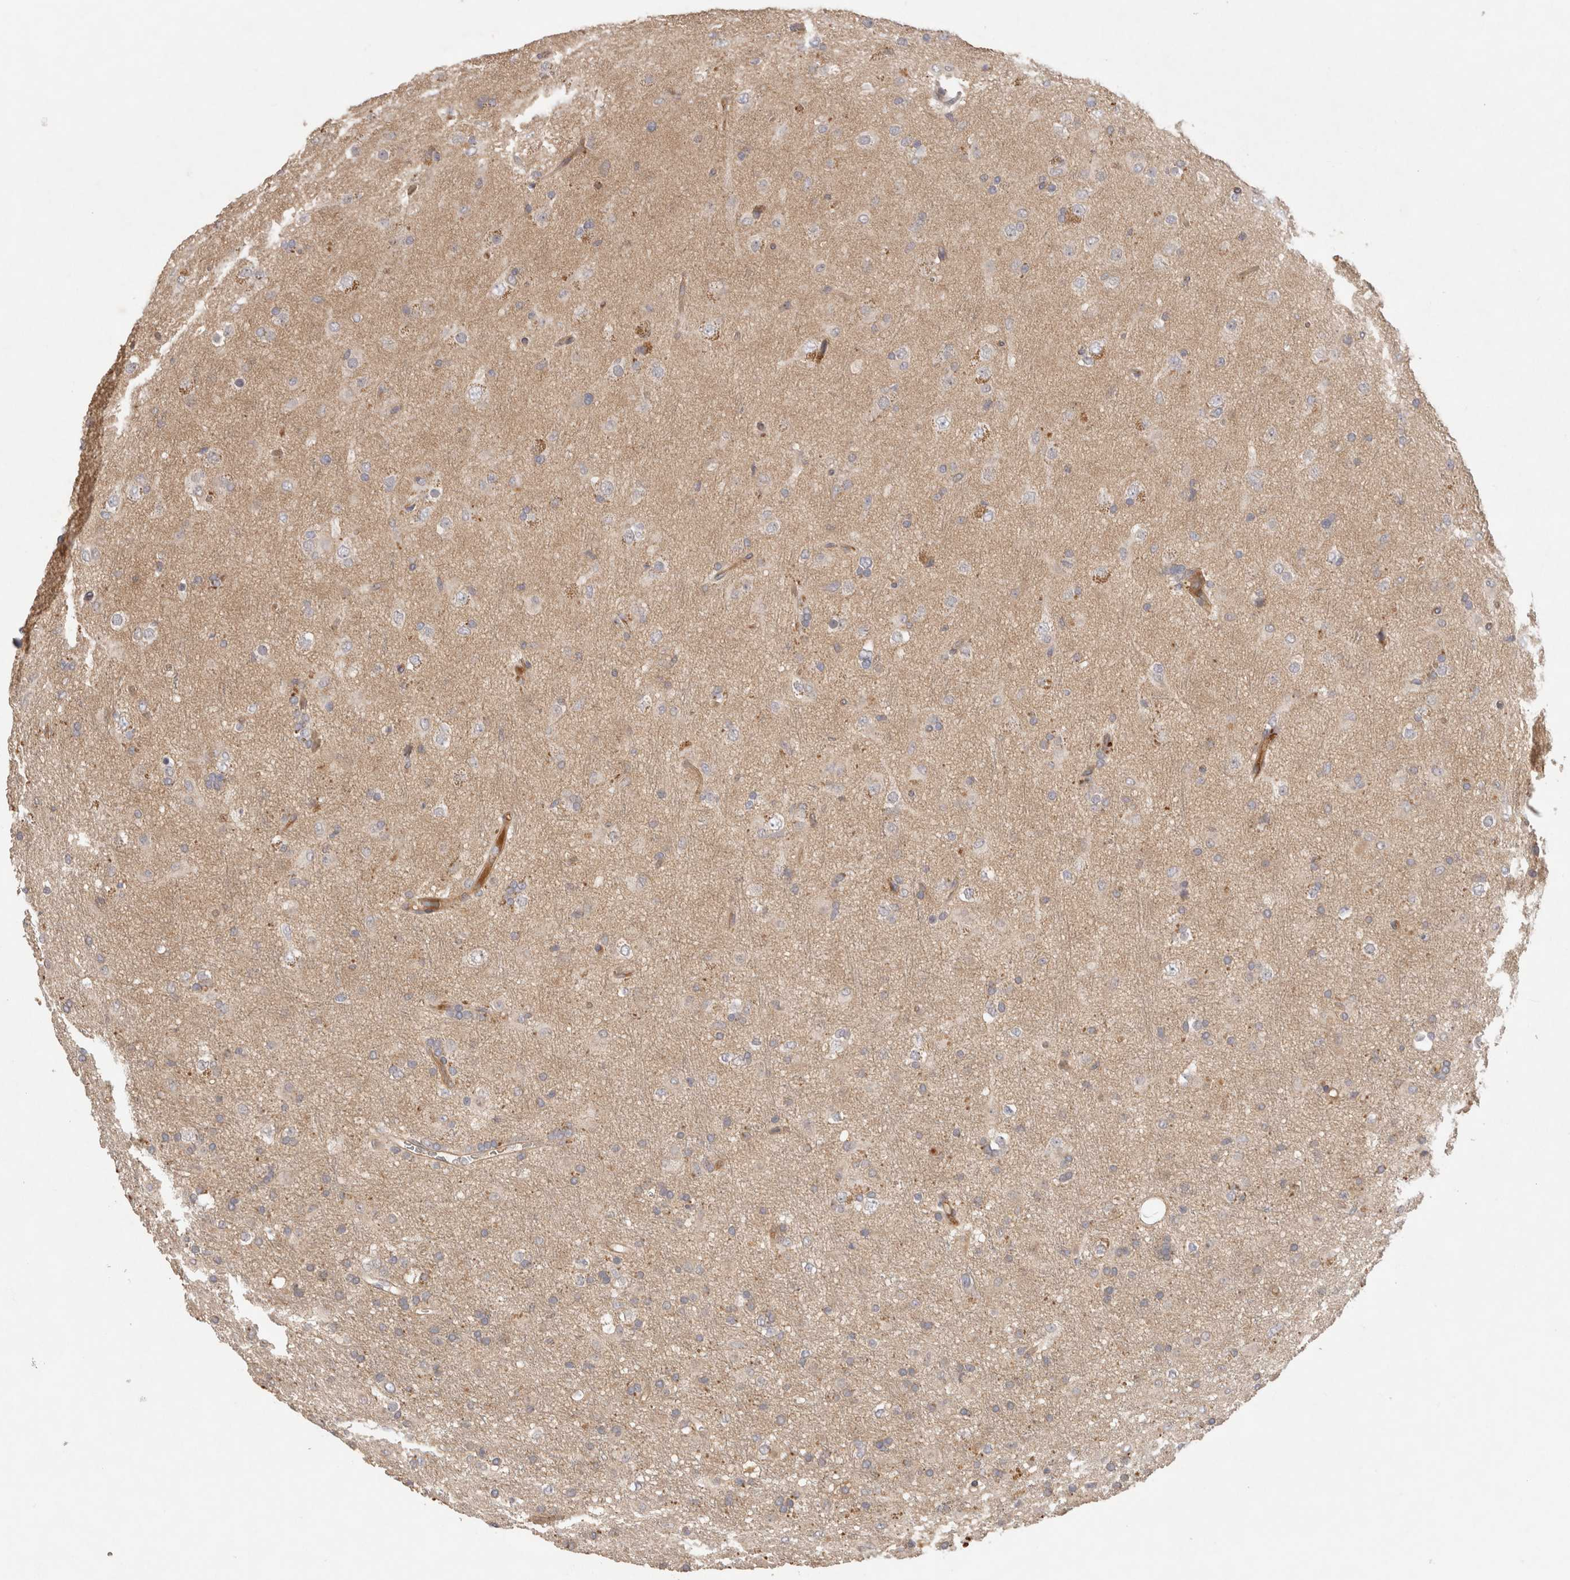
{"staining": {"intensity": "weak", "quantity": "<25%", "location": "cytoplasmic/membranous"}, "tissue": "glioma", "cell_type": "Tumor cells", "image_type": "cancer", "snomed": [{"axis": "morphology", "description": "Glioma, malignant, Low grade"}, {"axis": "topography", "description": "Brain"}], "caption": "Immunohistochemical staining of human glioma demonstrates no significant positivity in tumor cells.", "gene": "PPP1R42", "patient": {"sex": "male", "age": 65}}